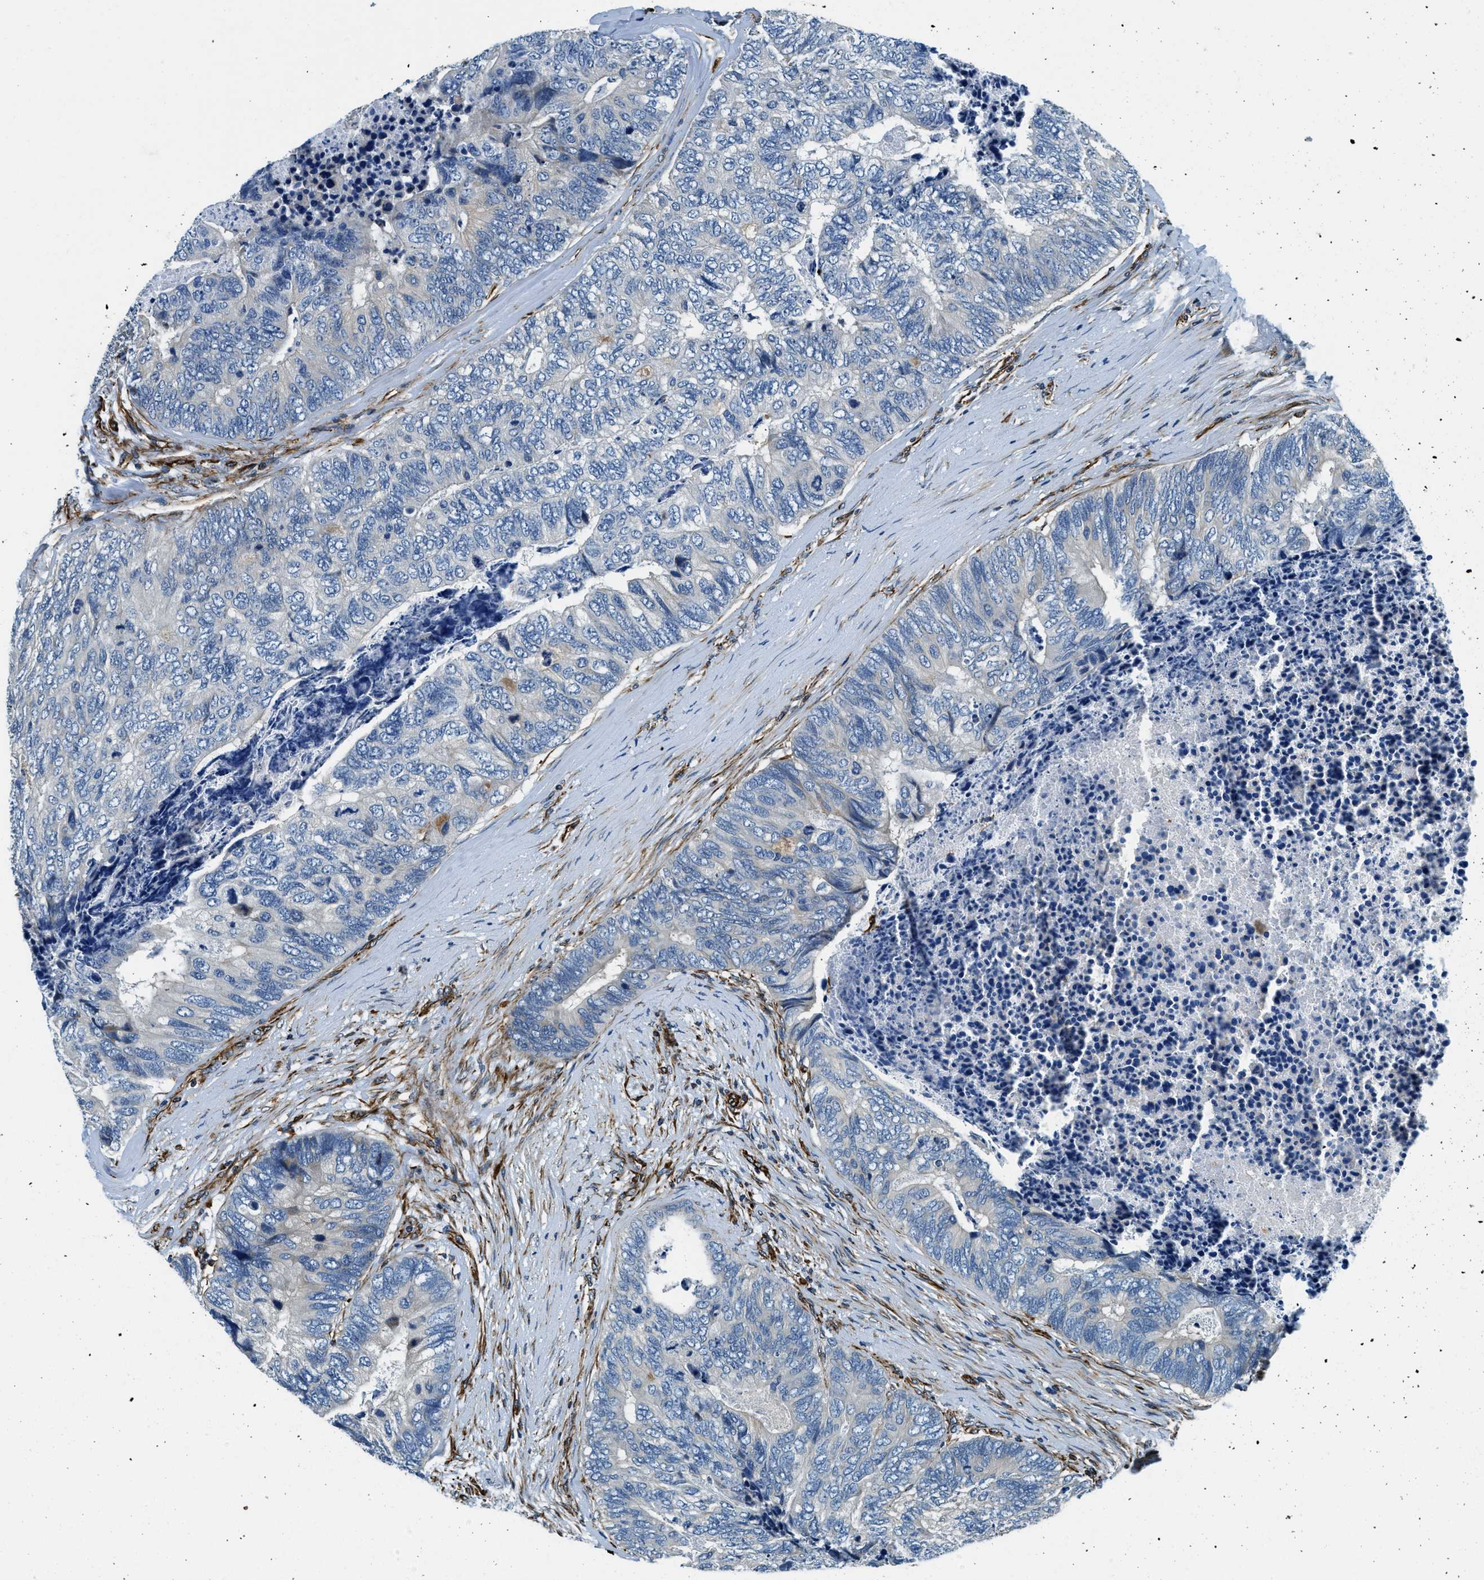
{"staining": {"intensity": "negative", "quantity": "none", "location": "none"}, "tissue": "colorectal cancer", "cell_type": "Tumor cells", "image_type": "cancer", "snomed": [{"axis": "morphology", "description": "Adenocarcinoma, NOS"}, {"axis": "topography", "description": "Colon"}], "caption": "Immunohistochemical staining of adenocarcinoma (colorectal) displays no significant positivity in tumor cells. (IHC, brightfield microscopy, high magnification).", "gene": "GNS", "patient": {"sex": "female", "age": 67}}